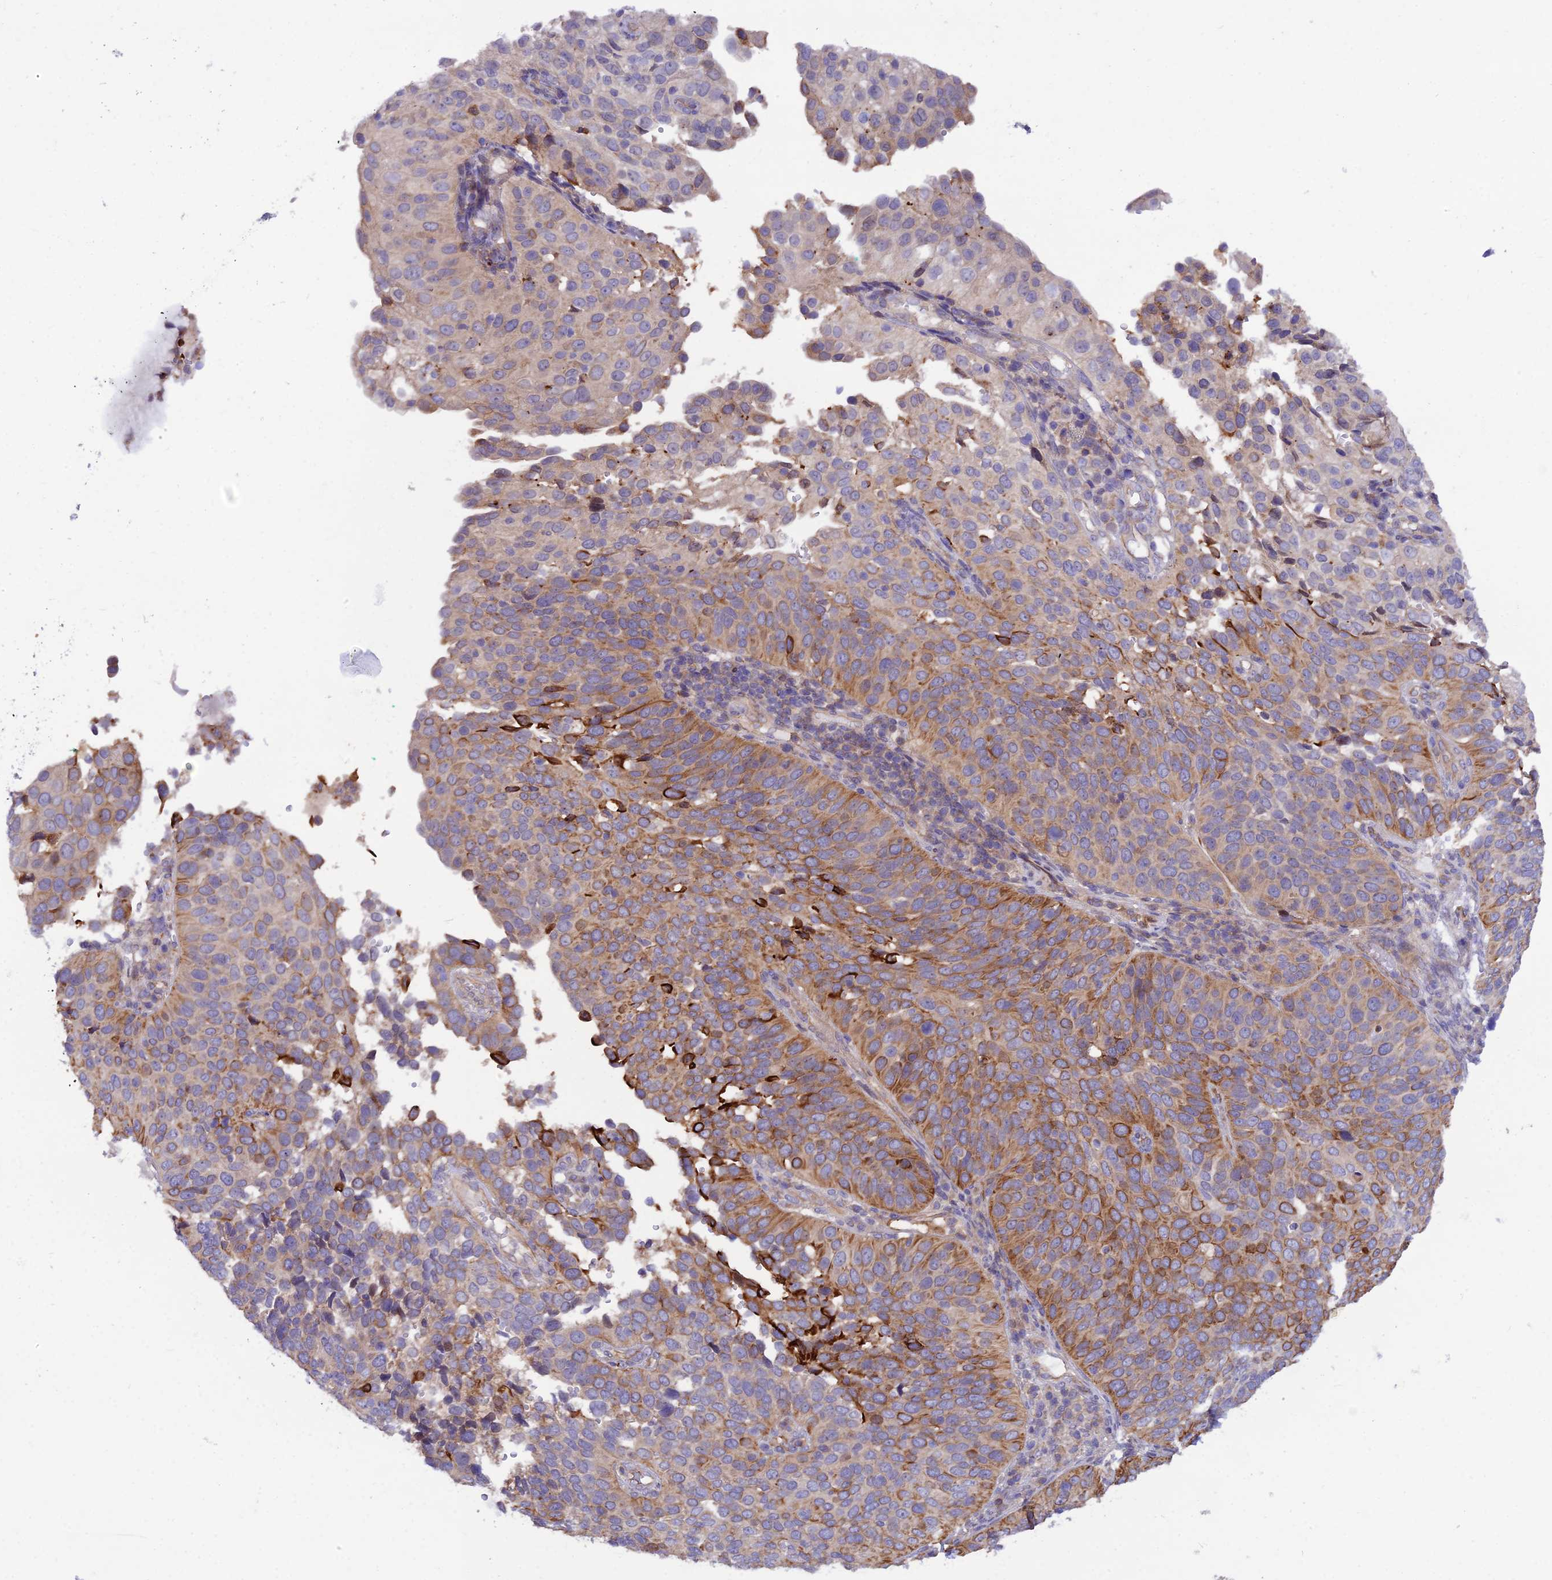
{"staining": {"intensity": "moderate", "quantity": "25%-75%", "location": "cytoplasmic/membranous"}, "tissue": "cervical cancer", "cell_type": "Tumor cells", "image_type": "cancer", "snomed": [{"axis": "morphology", "description": "Squamous cell carcinoma, NOS"}, {"axis": "topography", "description": "Cervix"}], "caption": "High-magnification brightfield microscopy of cervical cancer stained with DAB (3,3'-diaminobenzidine) (brown) and counterstained with hematoxylin (blue). tumor cells exhibit moderate cytoplasmic/membranous staining is appreciated in about25%-75% of cells. Immunohistochemistry (ihc) stains the protein of interest in brown and the nuclei are stained blue.", "gene": "TRIM43B", "patient": {"sex": "female", "age": 36}}